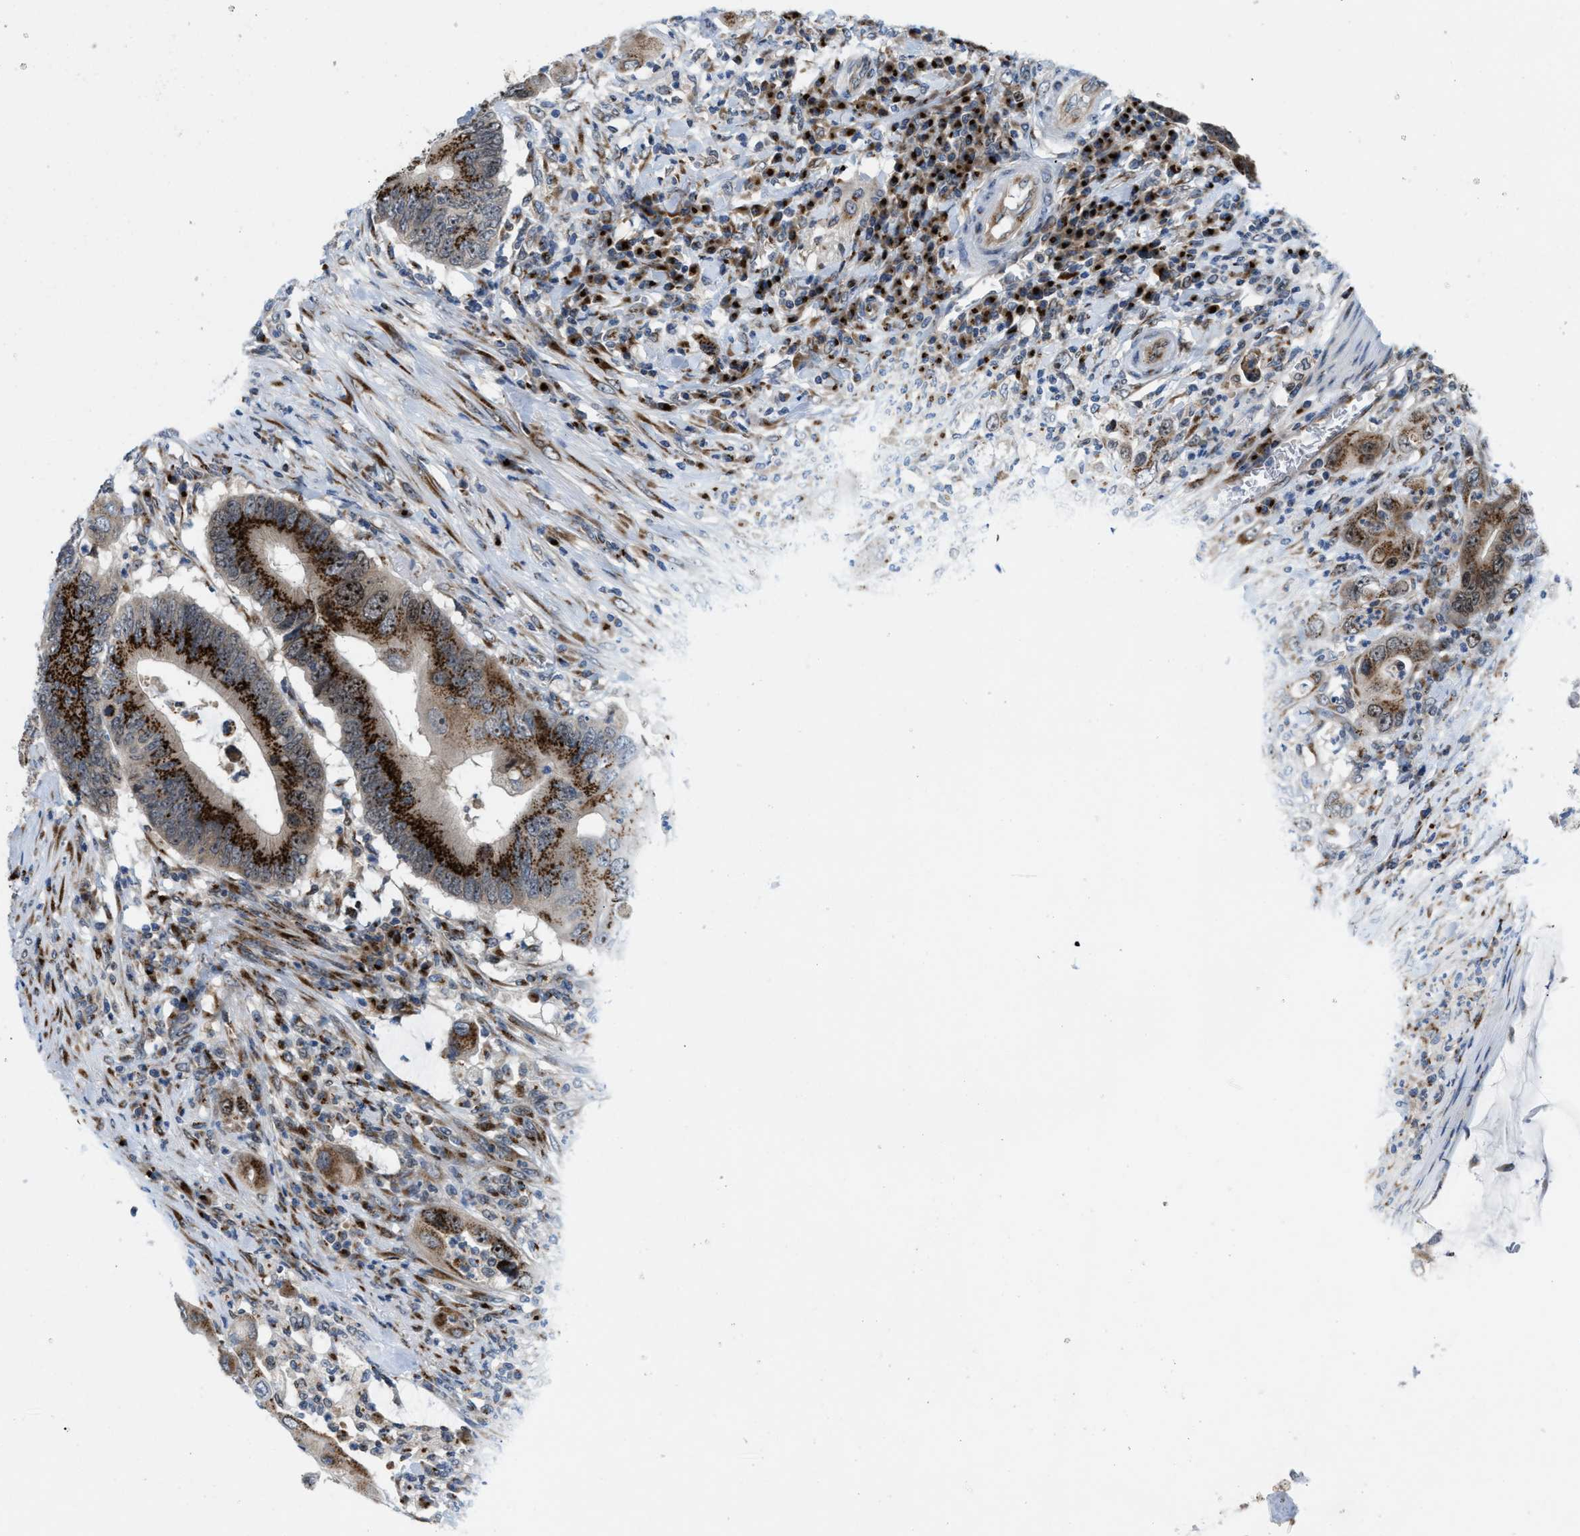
{"staining": {"intensity": "strong", "quantity": ">75%", "location": "cytoplasmic/membranous"}, "tissue": "colorectal cancer", "cell_type": "Tumor cells", "image_type": "cancer", "snomed": [{"axis": "morphology", "description": "Adenocarcinoma, NOS"}, {"axis": "topography", "description": "Colon"}], "caption": "A high-resolution micrograph shows immunohistochemistry staining of colorectal cancer, which shows strong cytoplasmic/membranous expression in approximately >75% of tumor cells.", "gene": "SLC38A10", "patient": {"sex": "male", "age": 71}}